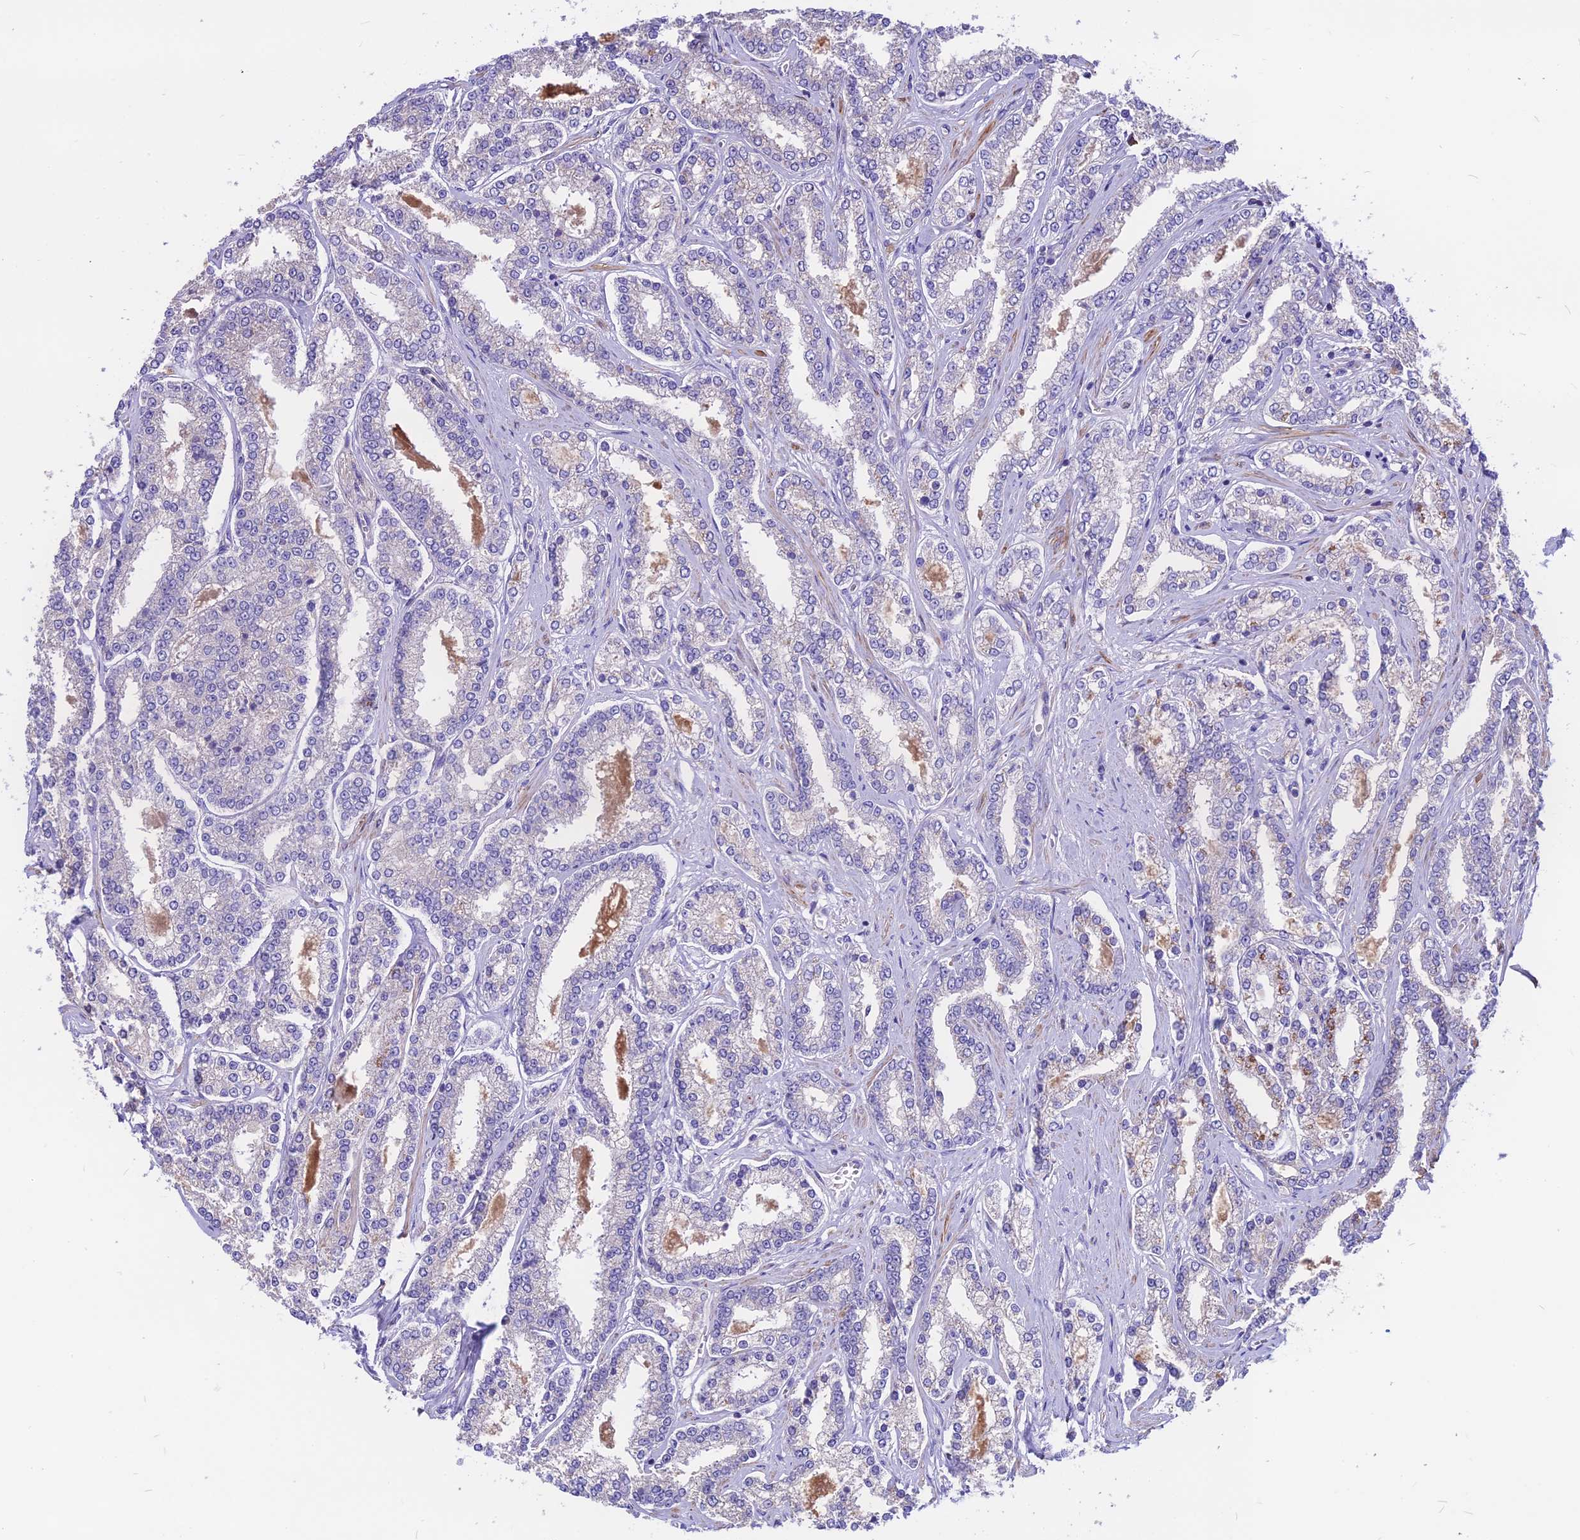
{"staining": {"intensity": "negative", "quantity": "none", "location": "none"}, "tissue": "prostate cancer", "cell_type": "Tumor cells", "image_type": "cancer", "snomed": [{"axis": "morphology", "description": "Normal tissue, NOS"}, {"axis": "morphology", "description": "Adenocarcinoma, High grade"}, {"axis": "topography", "description": "Prostate"}], "caption": "DAB (3,3'-diaminobenzidine) immunohistochemical staining of prostate cancer exhibits no significant expression in tumor cells.", "gene": "ANO3", "patient": {"sex": "male", "age": 83}}